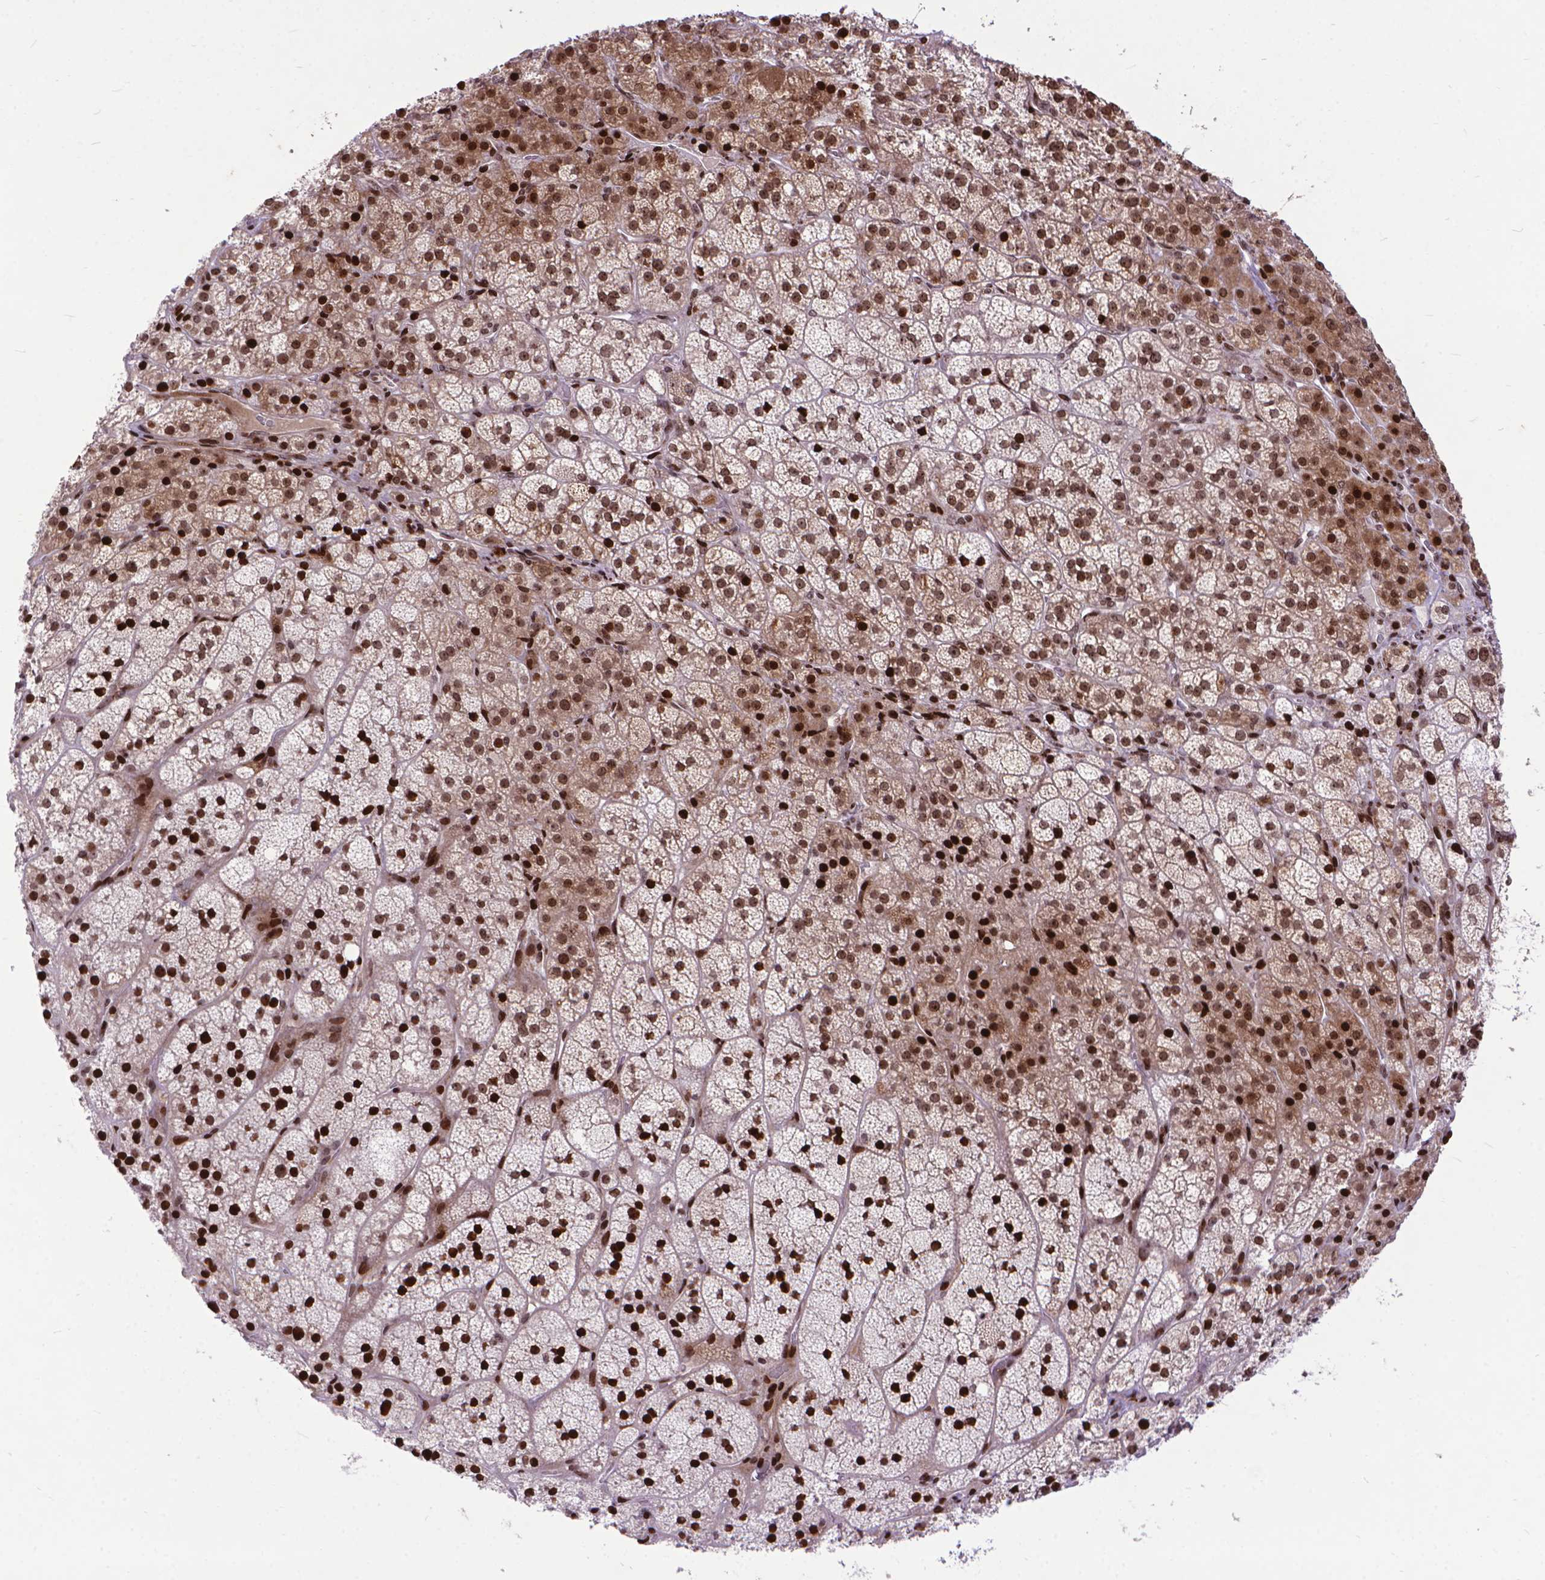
{"staining": {"intensity": "strong", "quantity": ">75%", "location": "cytoplasmic/membranous,nuclear"}, "tissue": "adrenal gland", "cell_type": "Glandular cells", "image_type": "normal", "snomed": [{"axis": "morphology", "description": "Normal tissue, NOS"}, {"axis": "topography", "description": "Adrenal gland"}], "caption": "Brown immunohistochemical staining in unremarkable human adrenal gland reveals strong cytoplasmic/membranous,nuclear positivity in approximately >75% of glandular cells.", "gene": "AMER1", "patient": {"sex": "female", "age": 60}}